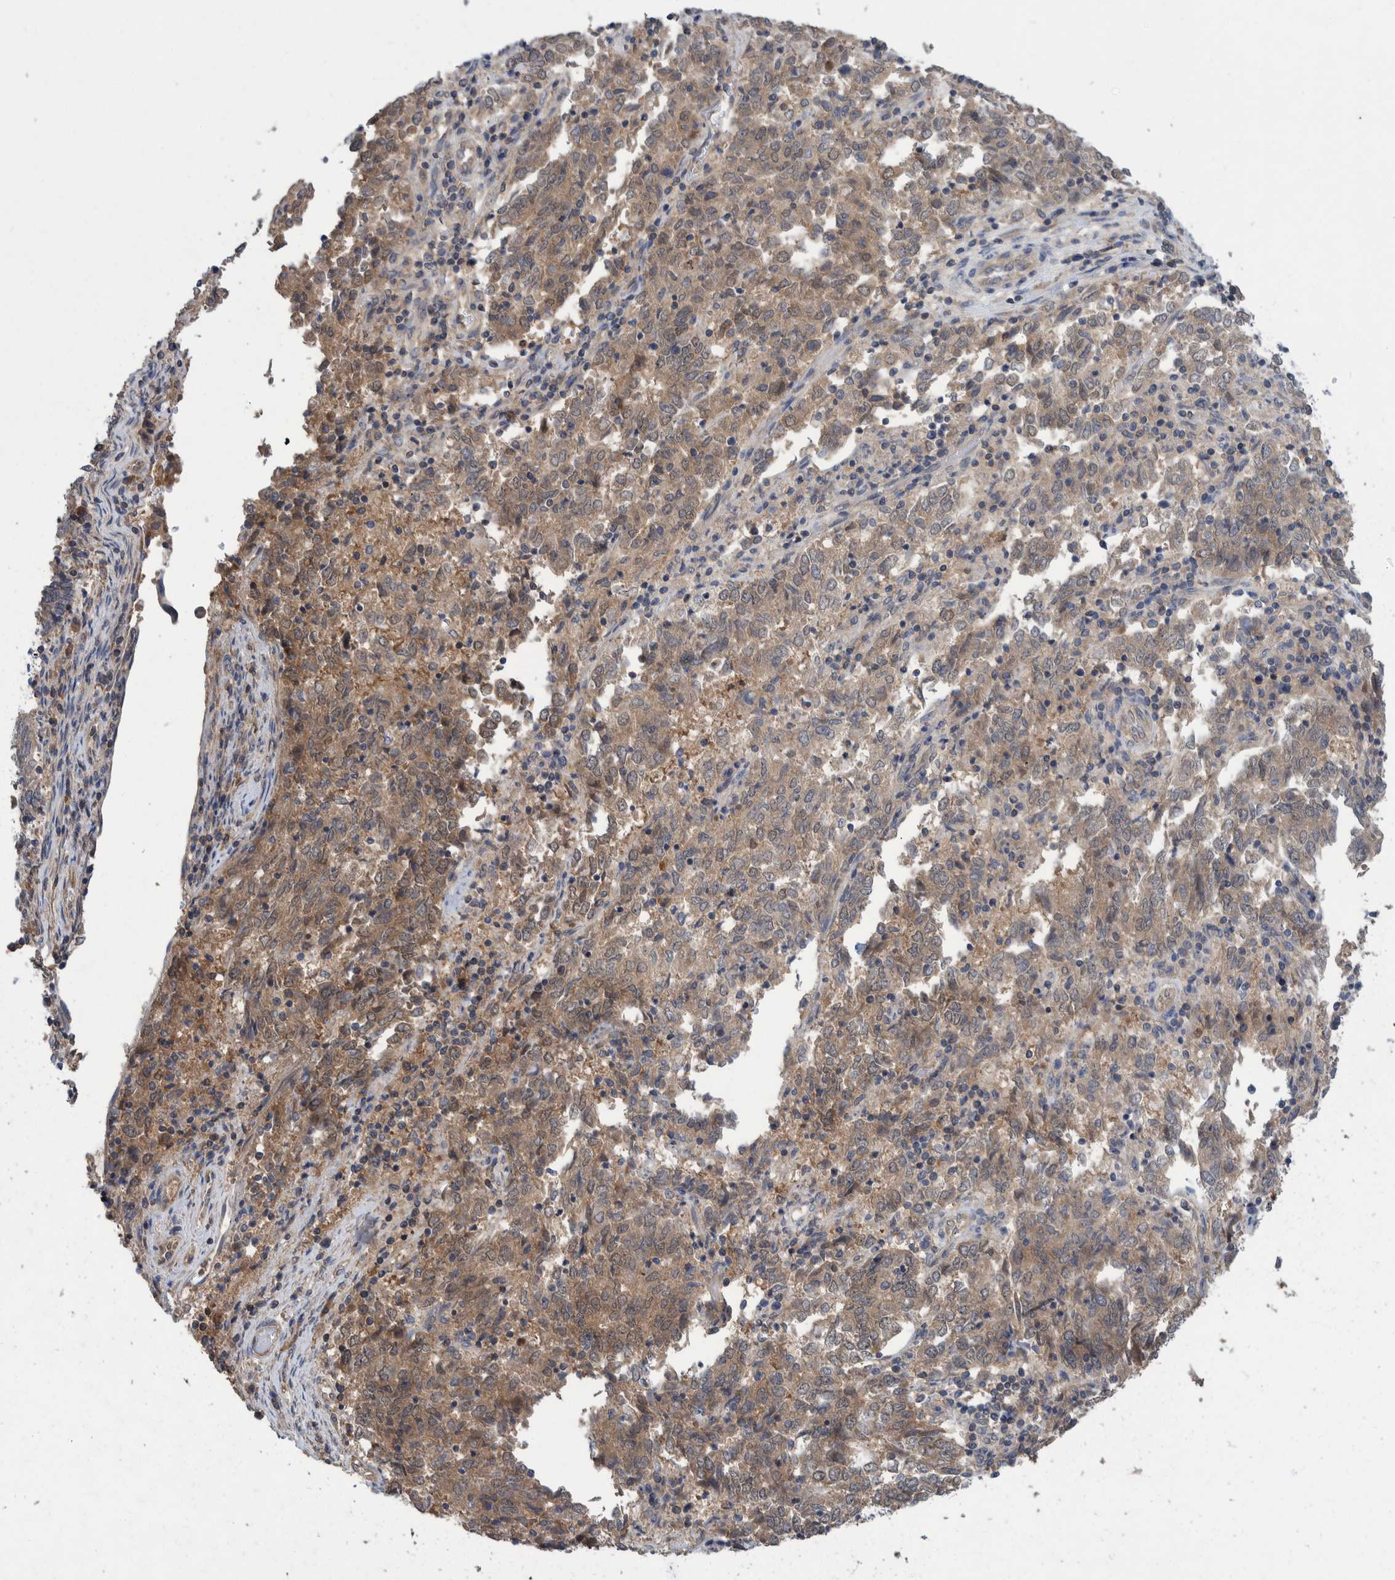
{"staining": {"intensity": "weak", "quantity": ">75%", "location": "cytoplasmic/membranous"}, "tissue": "endometrial cancer", "cell_type": "Tumor cells", "image_type": "cancer", "snomed": [{"axis": "morphology", "description": "Adenocarcinoma, NOS"}, {"axis": "topography", "description": "Endometrium"}], "caption": "Tumor cells display low levels of weak cytoplasmic/membranous expression in about >75% of cells in endometrial cancer.", "gene": "PLPBP", "patient": {"sex": "female", "age": 80}}